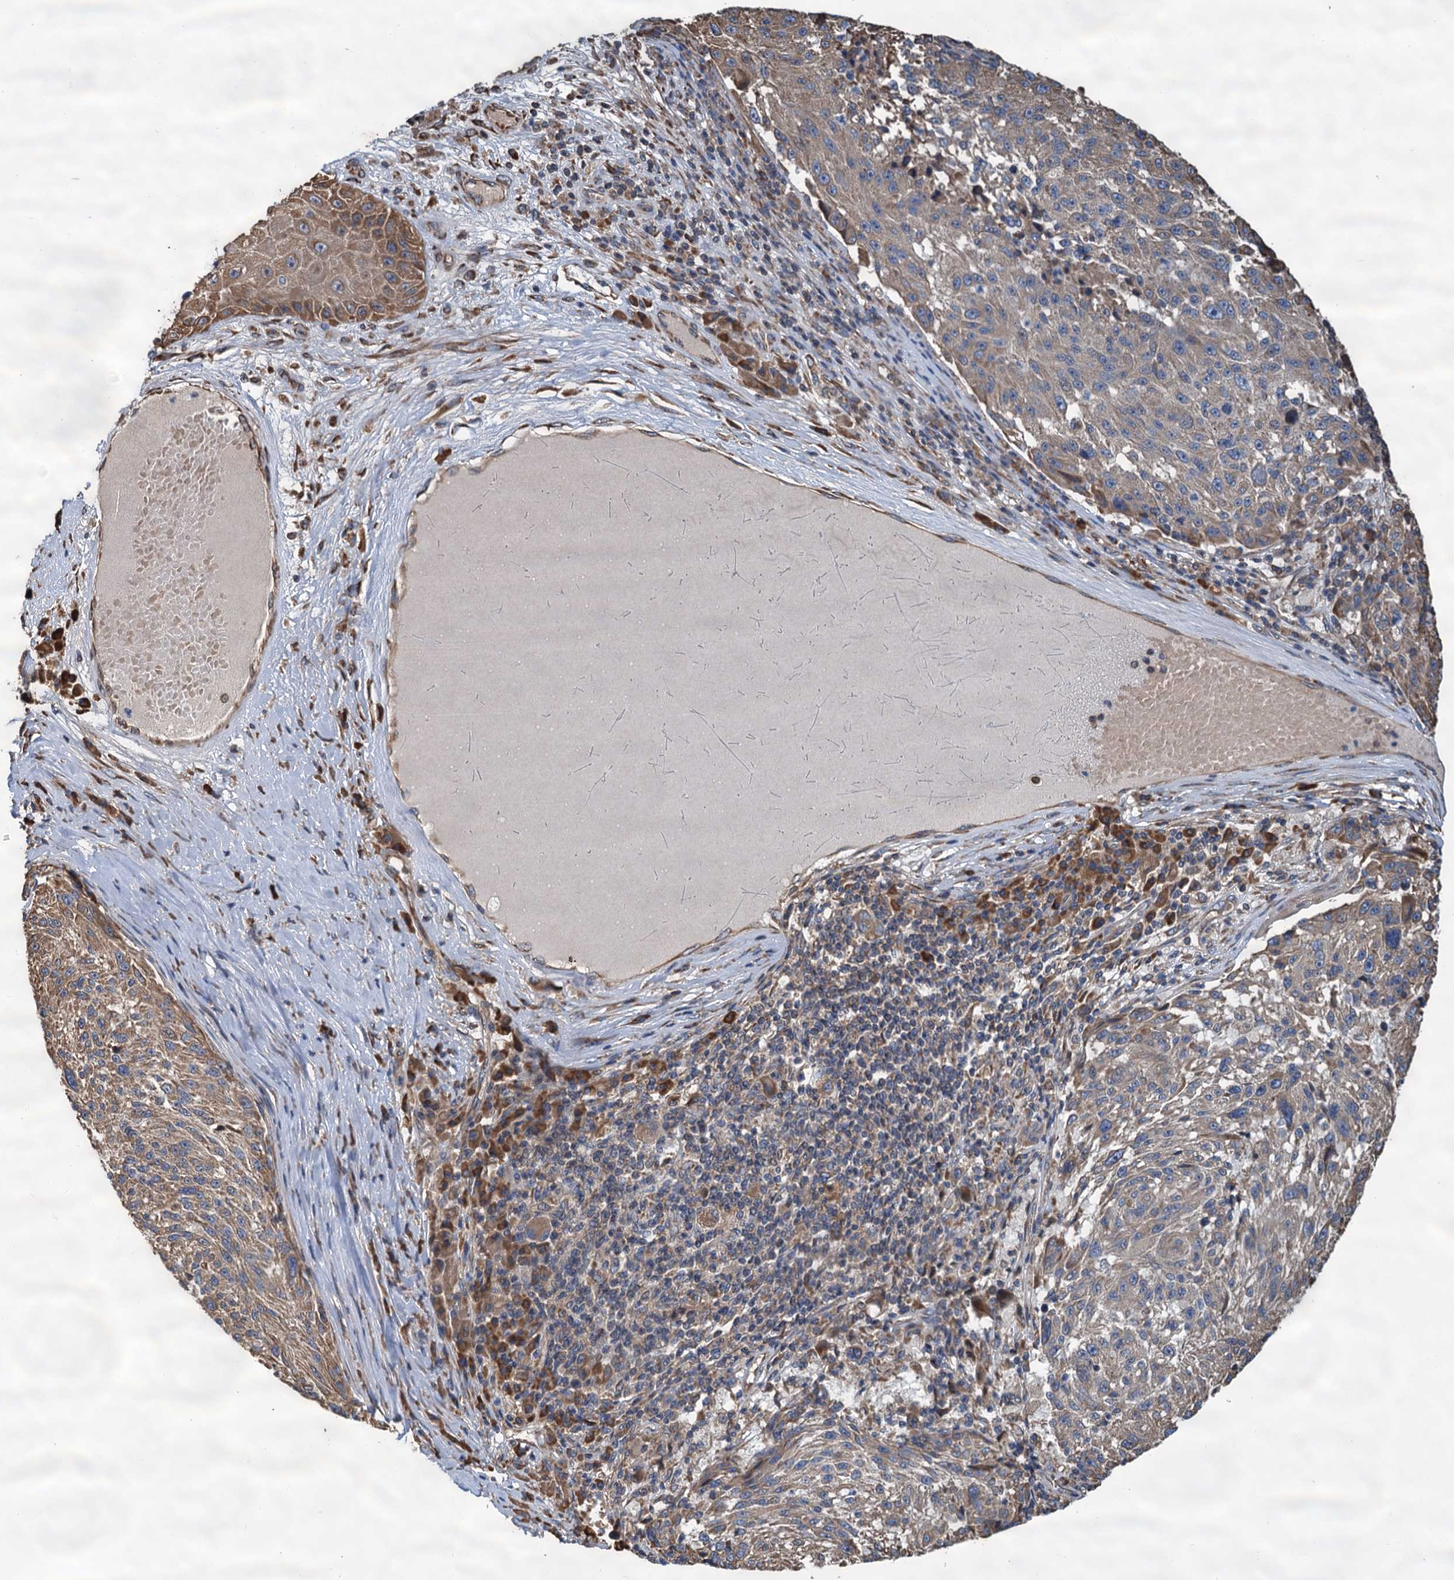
{"staining": {"intensity": "moderate", "quantity": "25%-75%", "location": "cytoplasmic/membranous"}, "tissue": "melanoma", "cell_type": "Tumor cells", "image_type": "cancer", "snomed": [{"axis": "morphology", "description": "Malignant melanoma, NOS"}, {"axis": "topography", "description": "Skin"}], "caption": "Protein analysis of malignant melanoma tissue demonstrates moderate cytoplasmic/membranous positivity in approximately 25%-75% of tumor cells. The staining was performed using DAB to visualize the protein expression in brown, while the nuclei were stained in blue with hematoxylin (Magnification: 20x).", "gene": "LINS1", "patient": {"sex": "male", "age": 53}}